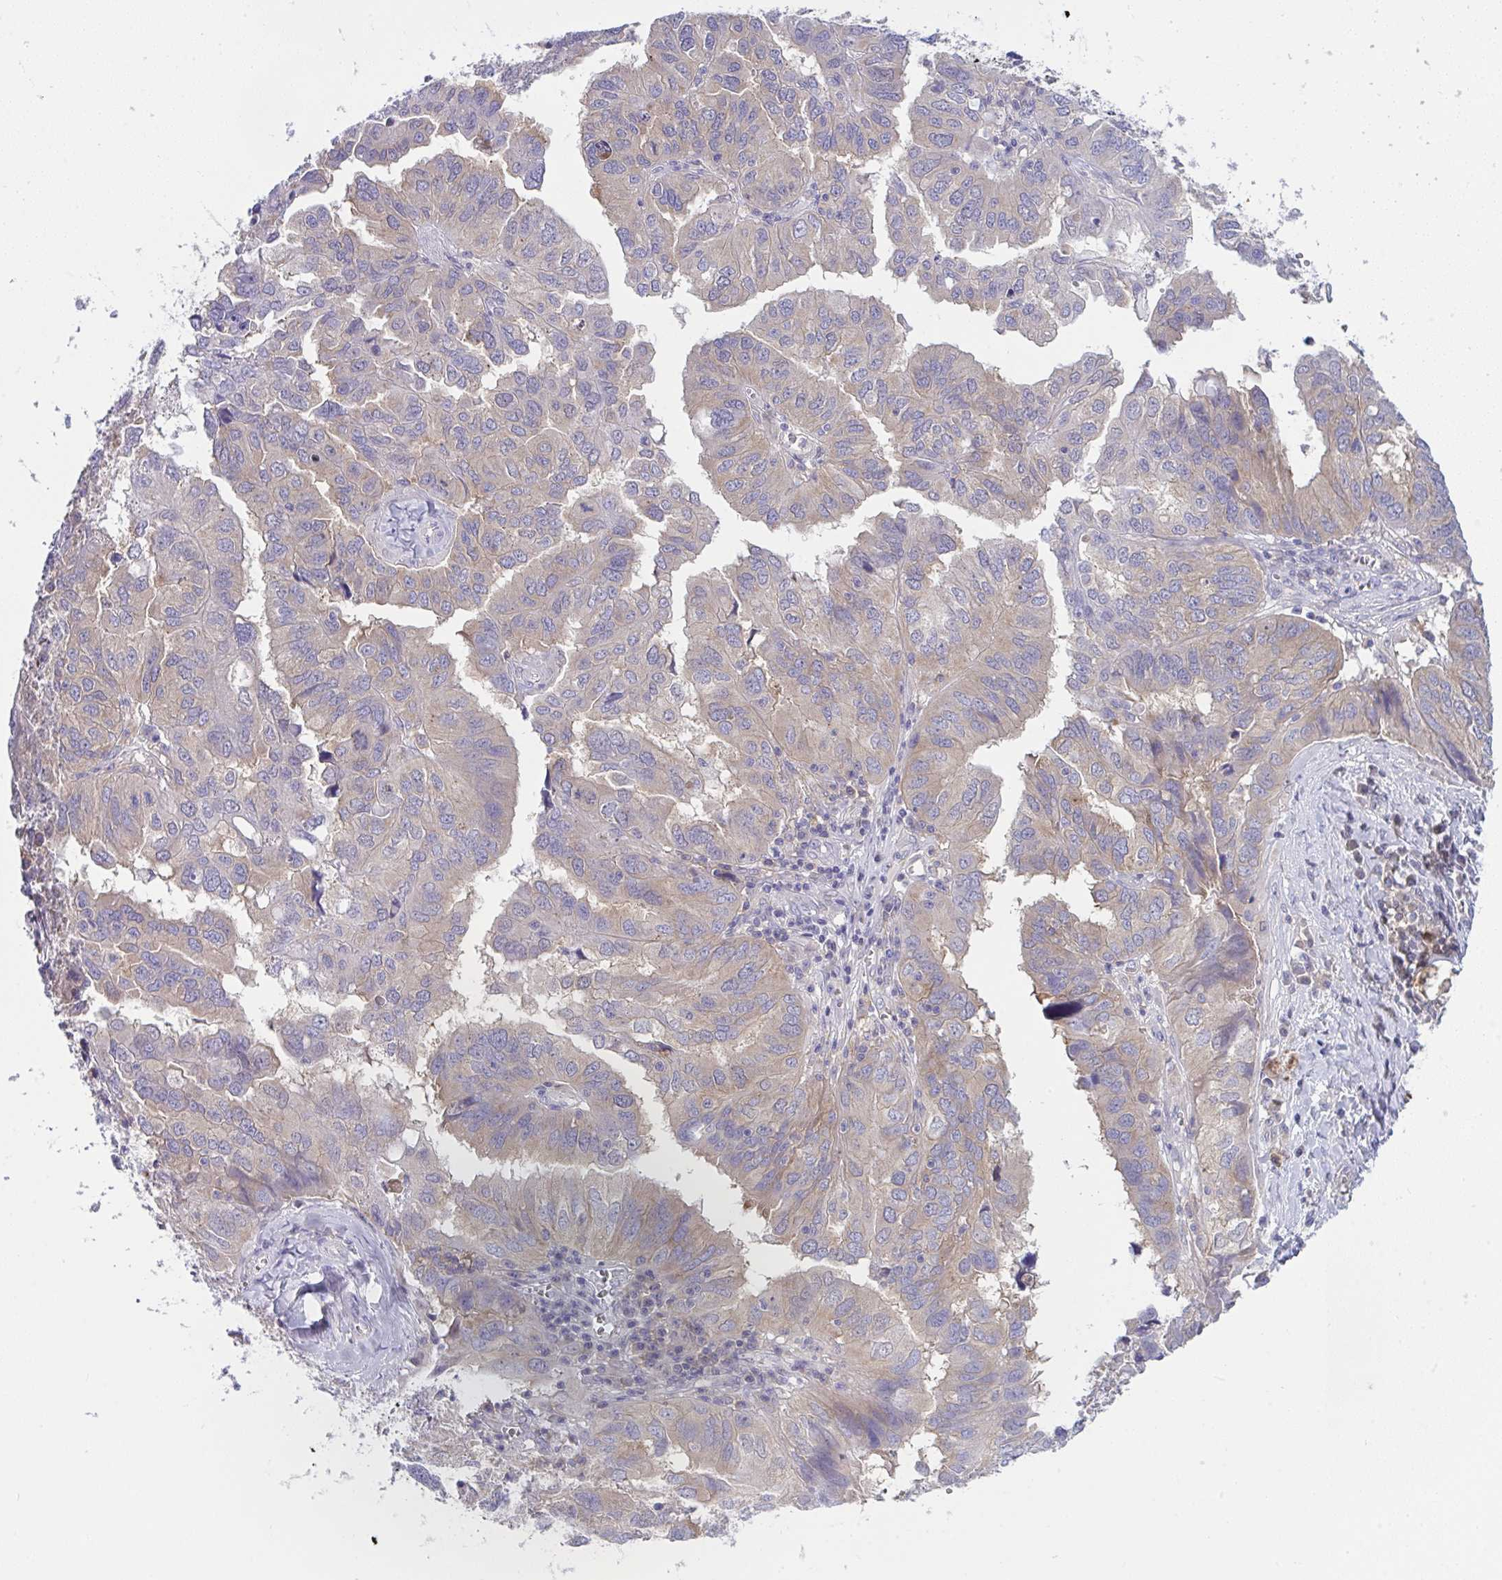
{"staining": {"intensity": "weak", "quantity": "<25%", "location": "cytoplasmic/membranous"}, "tissue": "ovarian cancer", "cell_type": "Tumor cells", "image_type": "cancer", "snomed": [{"axis": "morphology", "description": "Cystadenocarcinoma, serous, NOS"}, {"axis": "topography", "description": "Ovary"}], "caption": "Tumor cells show no significant protein expression in serous cystadenocarcinoma (ovarian).", "gene": "ALDH16A1", "patient": {"sex": "female", "age": 79}}